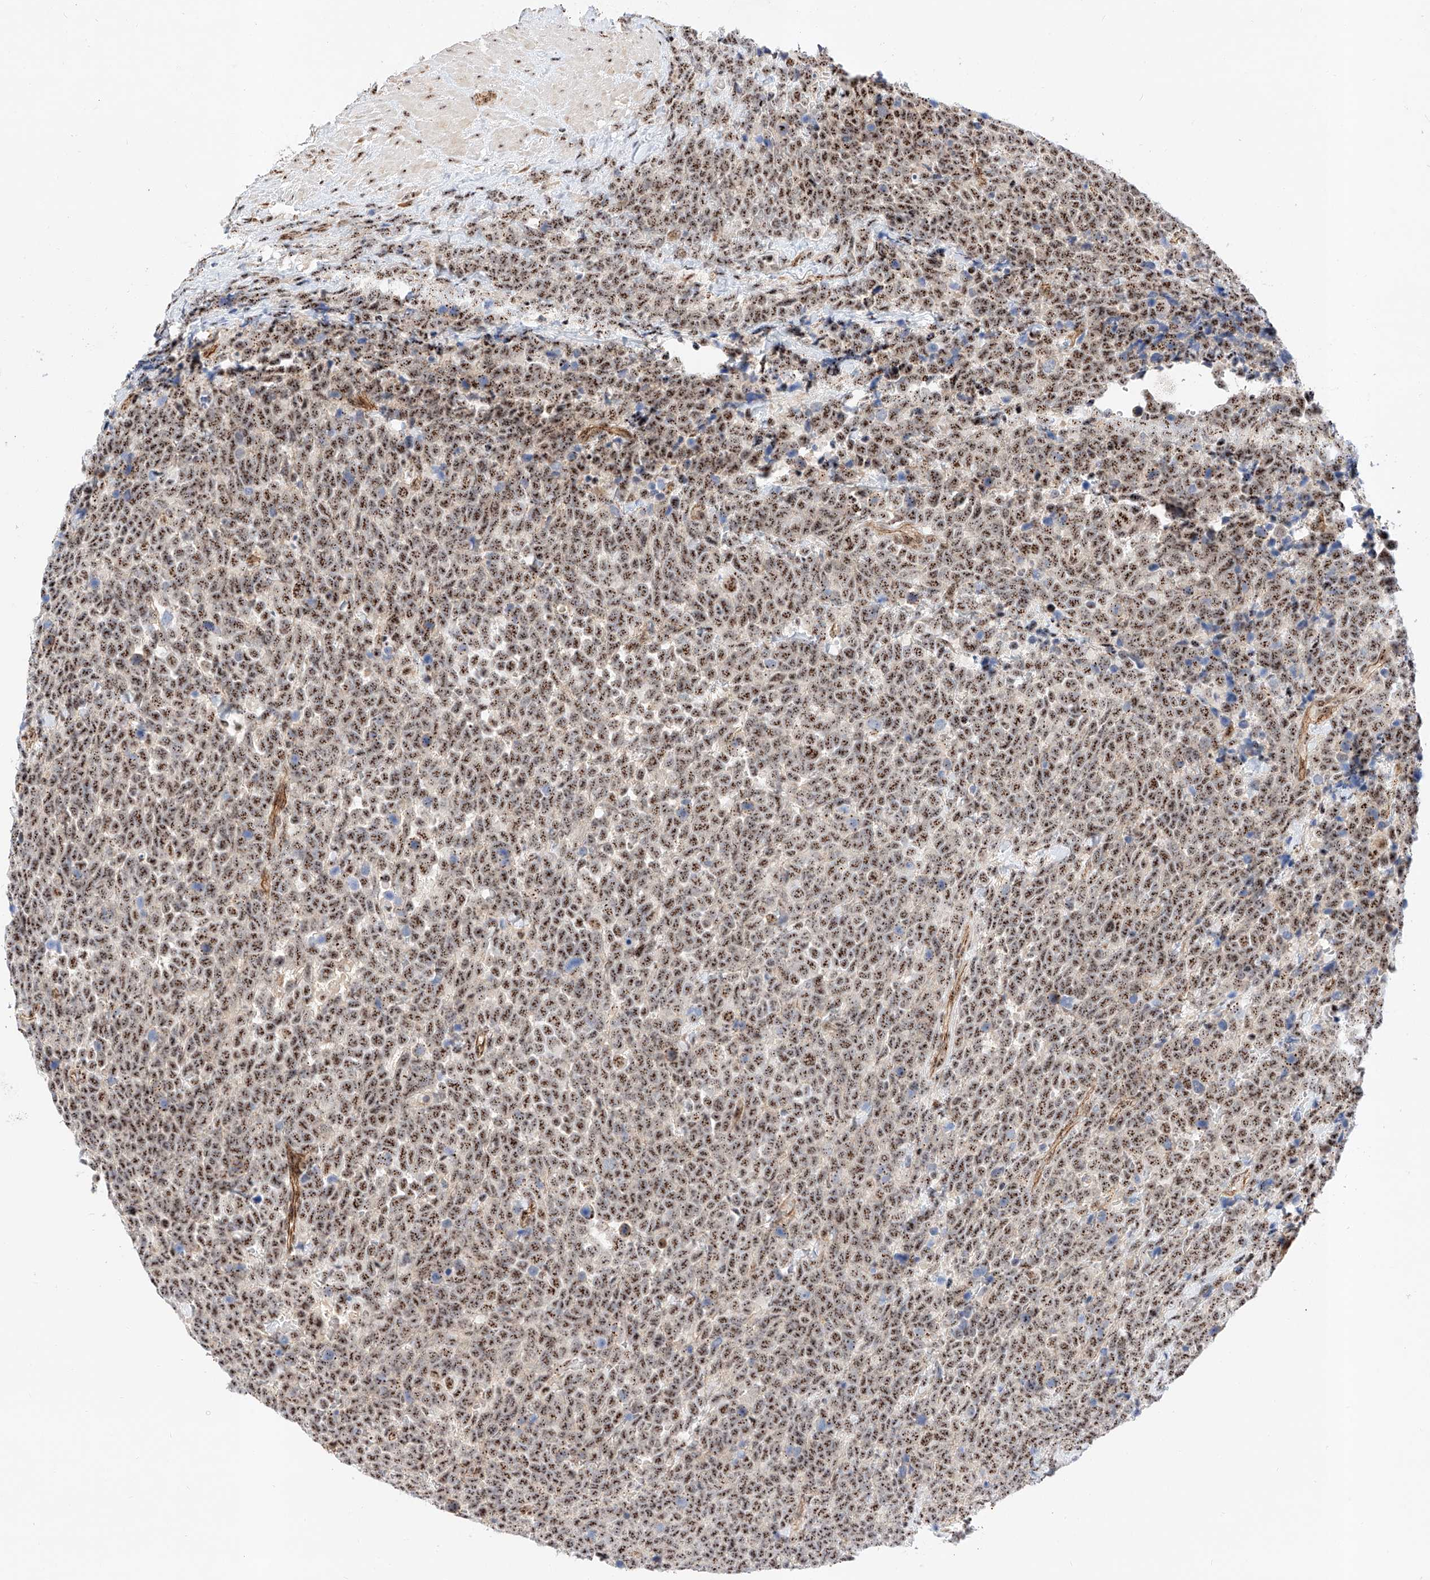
{"staining": {"intensity": "strong", "quantity": ">75%", "location": "nuclear"}, "tissue": "urothelial cancer", "cell_type": "Tumor cells", "image_type": "cancer", "snomed": [{"axis": "morphology", "description": "Urothelial carcinoma, High grade"}, {"axis": "topography", "description": "Urinary bladder"}], "caption": "Immunohistochemistry (IHC) staining of urothelial cancer, which exhibits high levels of strong nuclear staining in approximately >75% of tumor cells indicating strong nuclear protein expression. The staining was performed using DAB (3,3'-diaminobenzidine) (brown) for protein detection and nuclei were counterstained in hematoxylin (blue).", "gene": "ATXN7L2", "patient": {"sex": "female", "age": 82}}